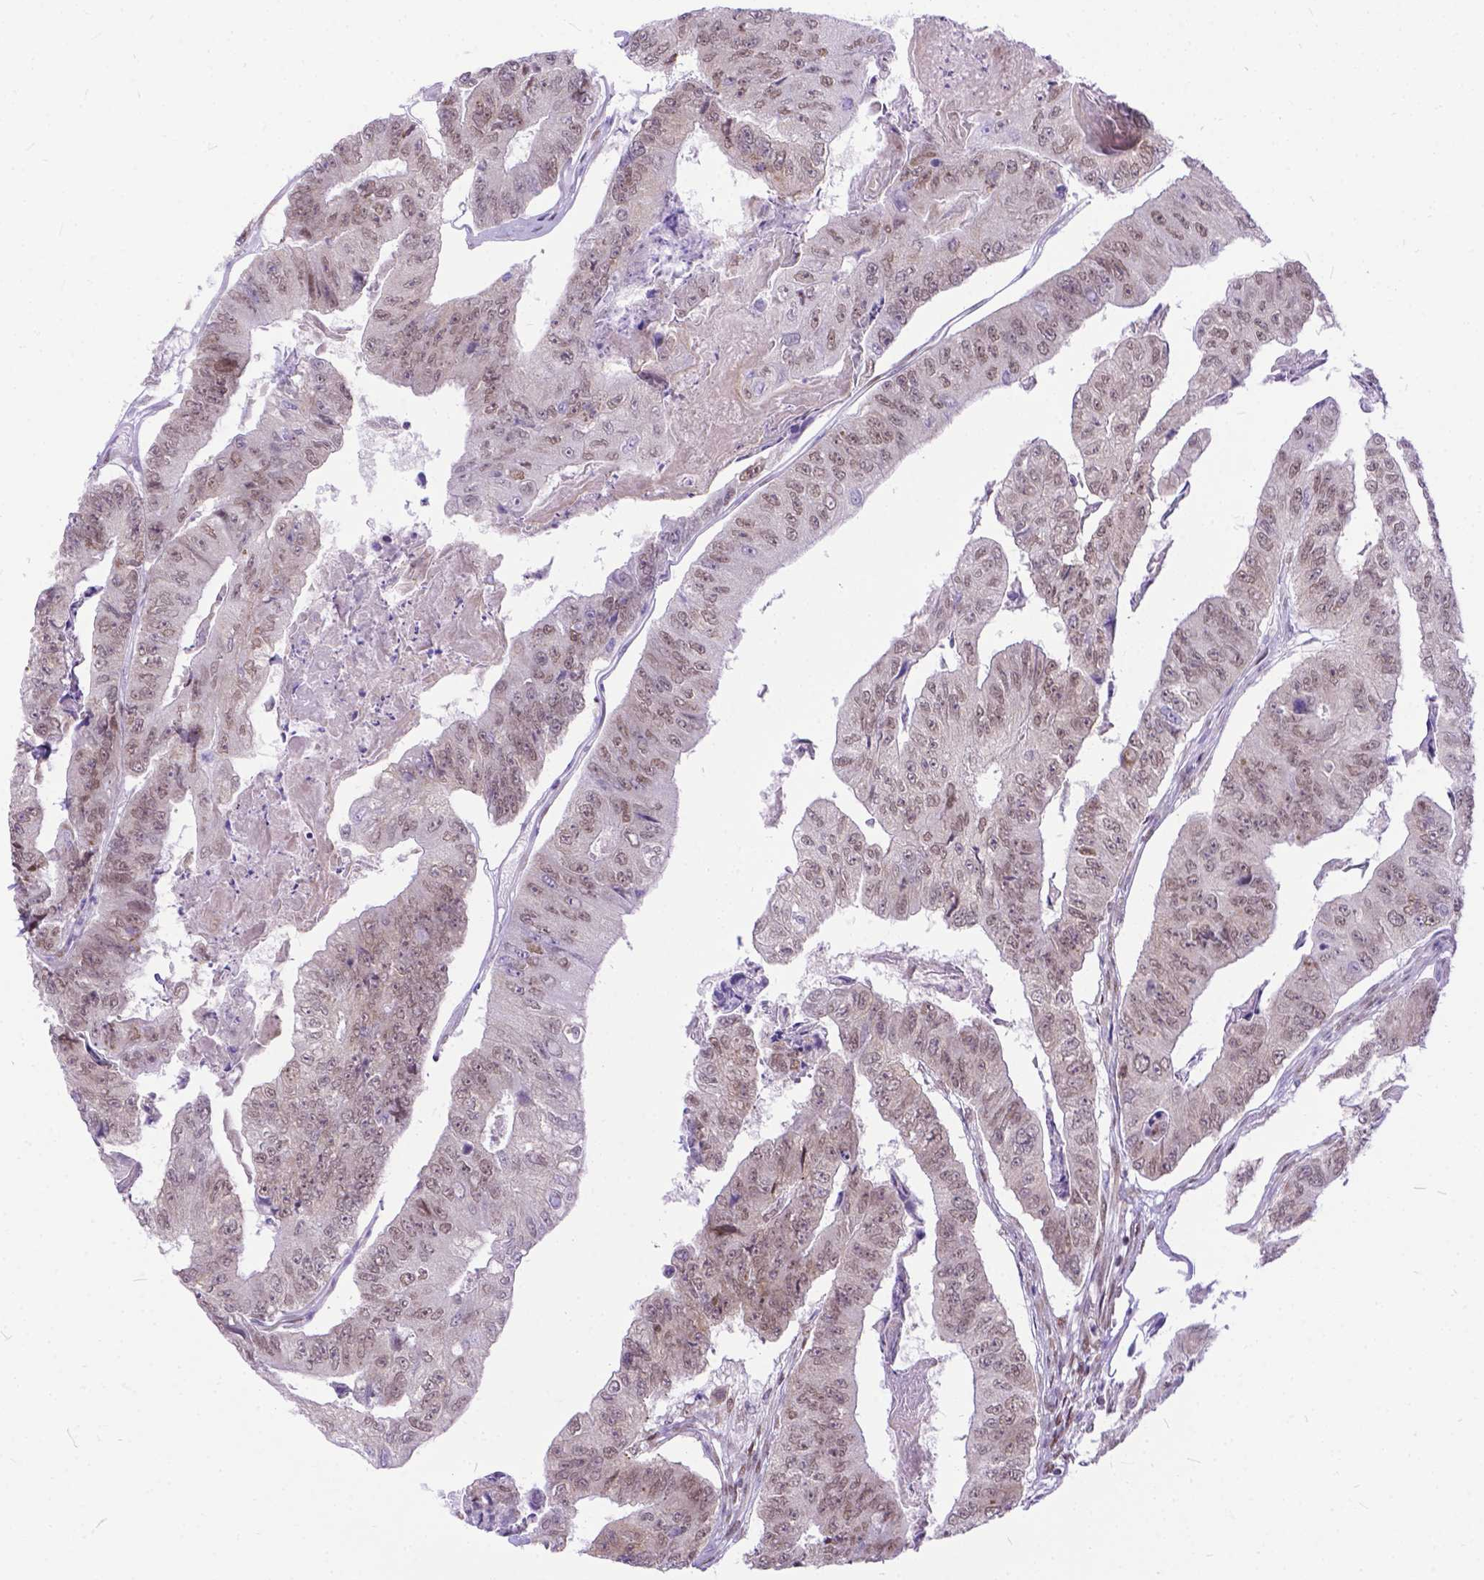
{"staining": {"intensity": "weak", "quantity": "25%-75%", "location": "nuclear"}, "tissue": "colorectal cancer", "cell_type": "Tumor cells", "image_type": "cancer", "snomed": [{"axis": "morphology", "description": "Adenocarcinoma, NOS"}, {"axis": "topography", "description": "Colon"}], "caption": "Human adenocarcinoma (colorectal) stained with a protein marker shows weak staining in tumor cells.", "gene": "FAM124B", "patient": {"sex": "female", "age": 67}}